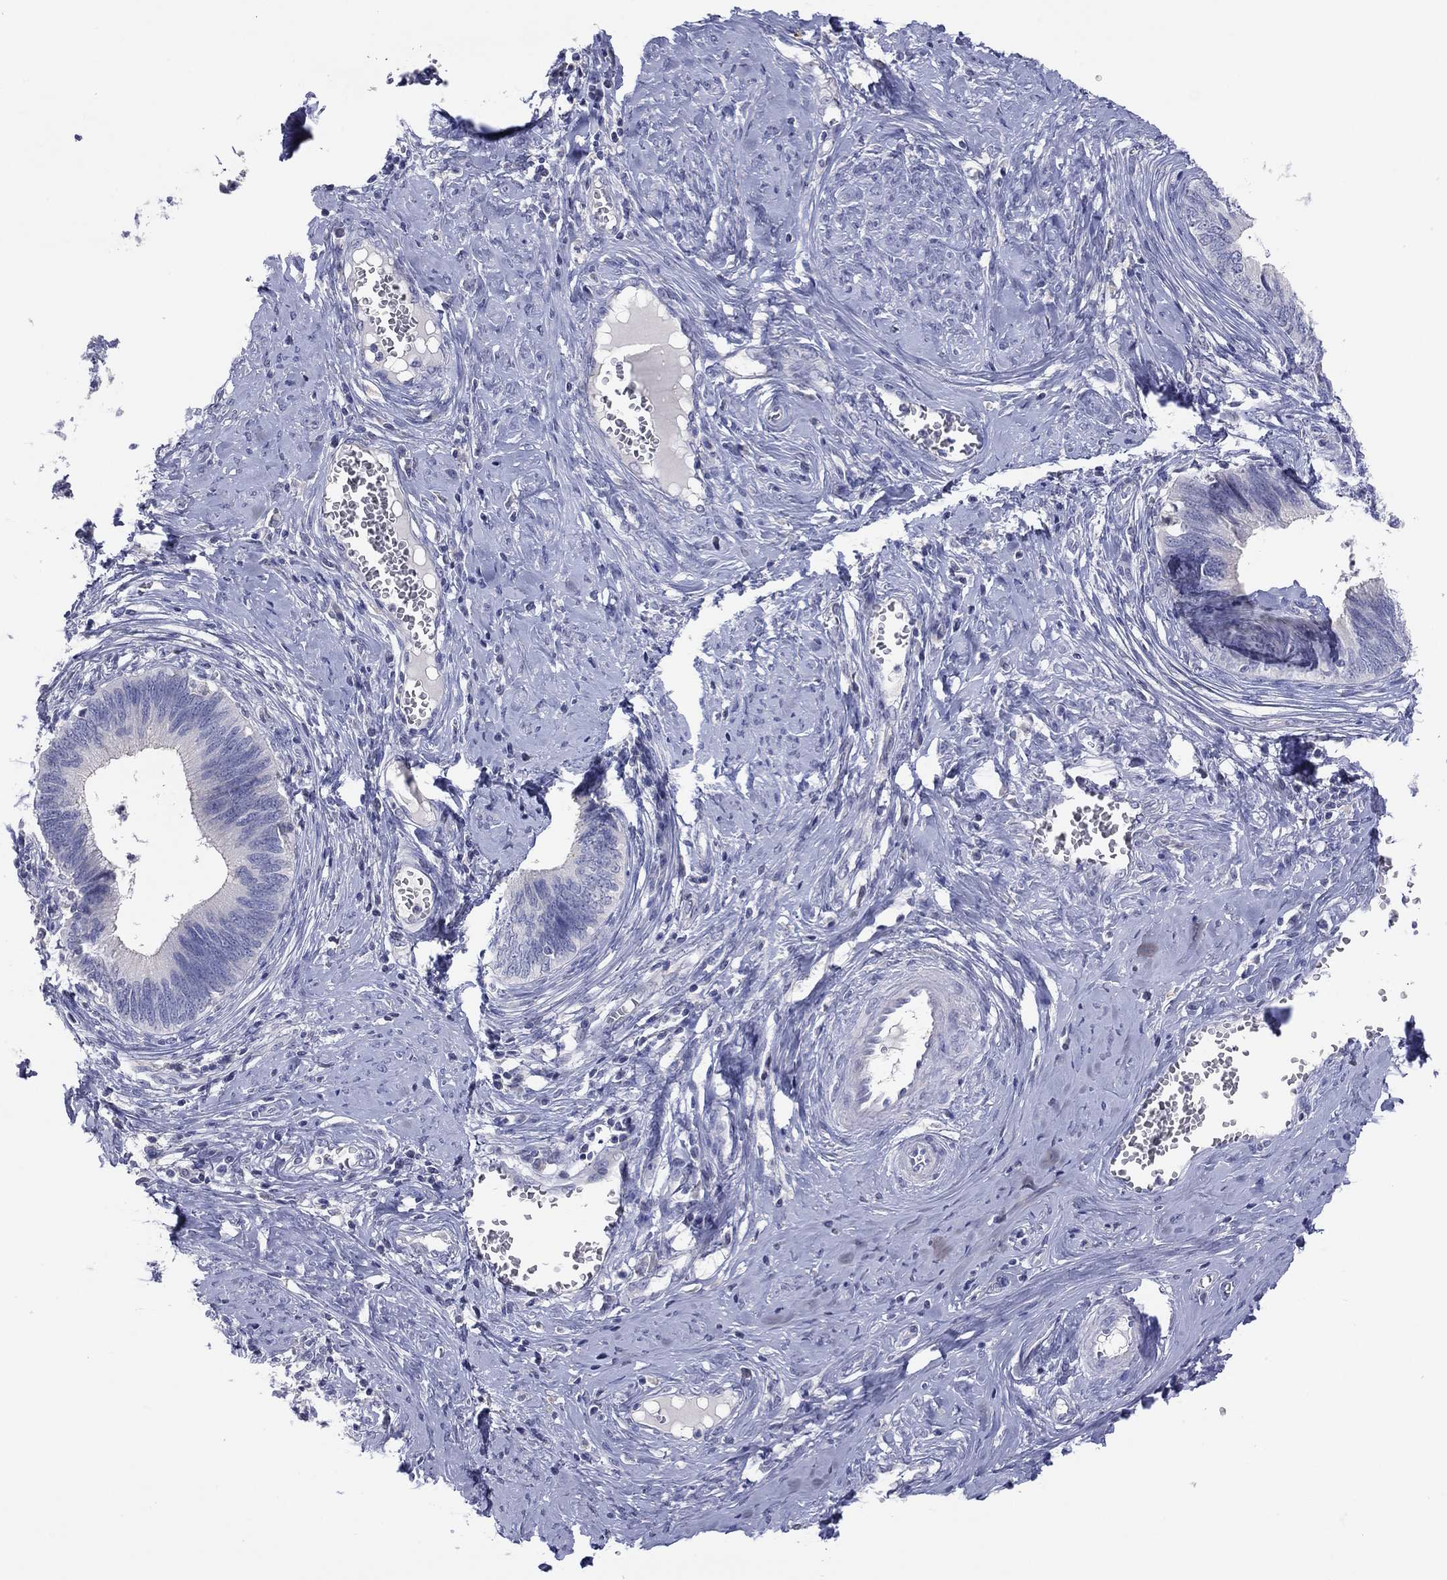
{"staining": {"intensity": "negative", "quantity": "none", "location": "none"}, "tissue": "cervical cancer", "cell_type": "Tumor cells", "image_type": "cancer", "snomed": [{"axis": "morphology", "description": "Adenocarcinoma, NOS"}, {"axis": "topography", "description": "Cervix"}], "caption": "A histopathology image of human cervical cancer is negative for staining in tumor cells.", "gene": "CYP2B6", "patient": {"sex": "female", "age": 42}}